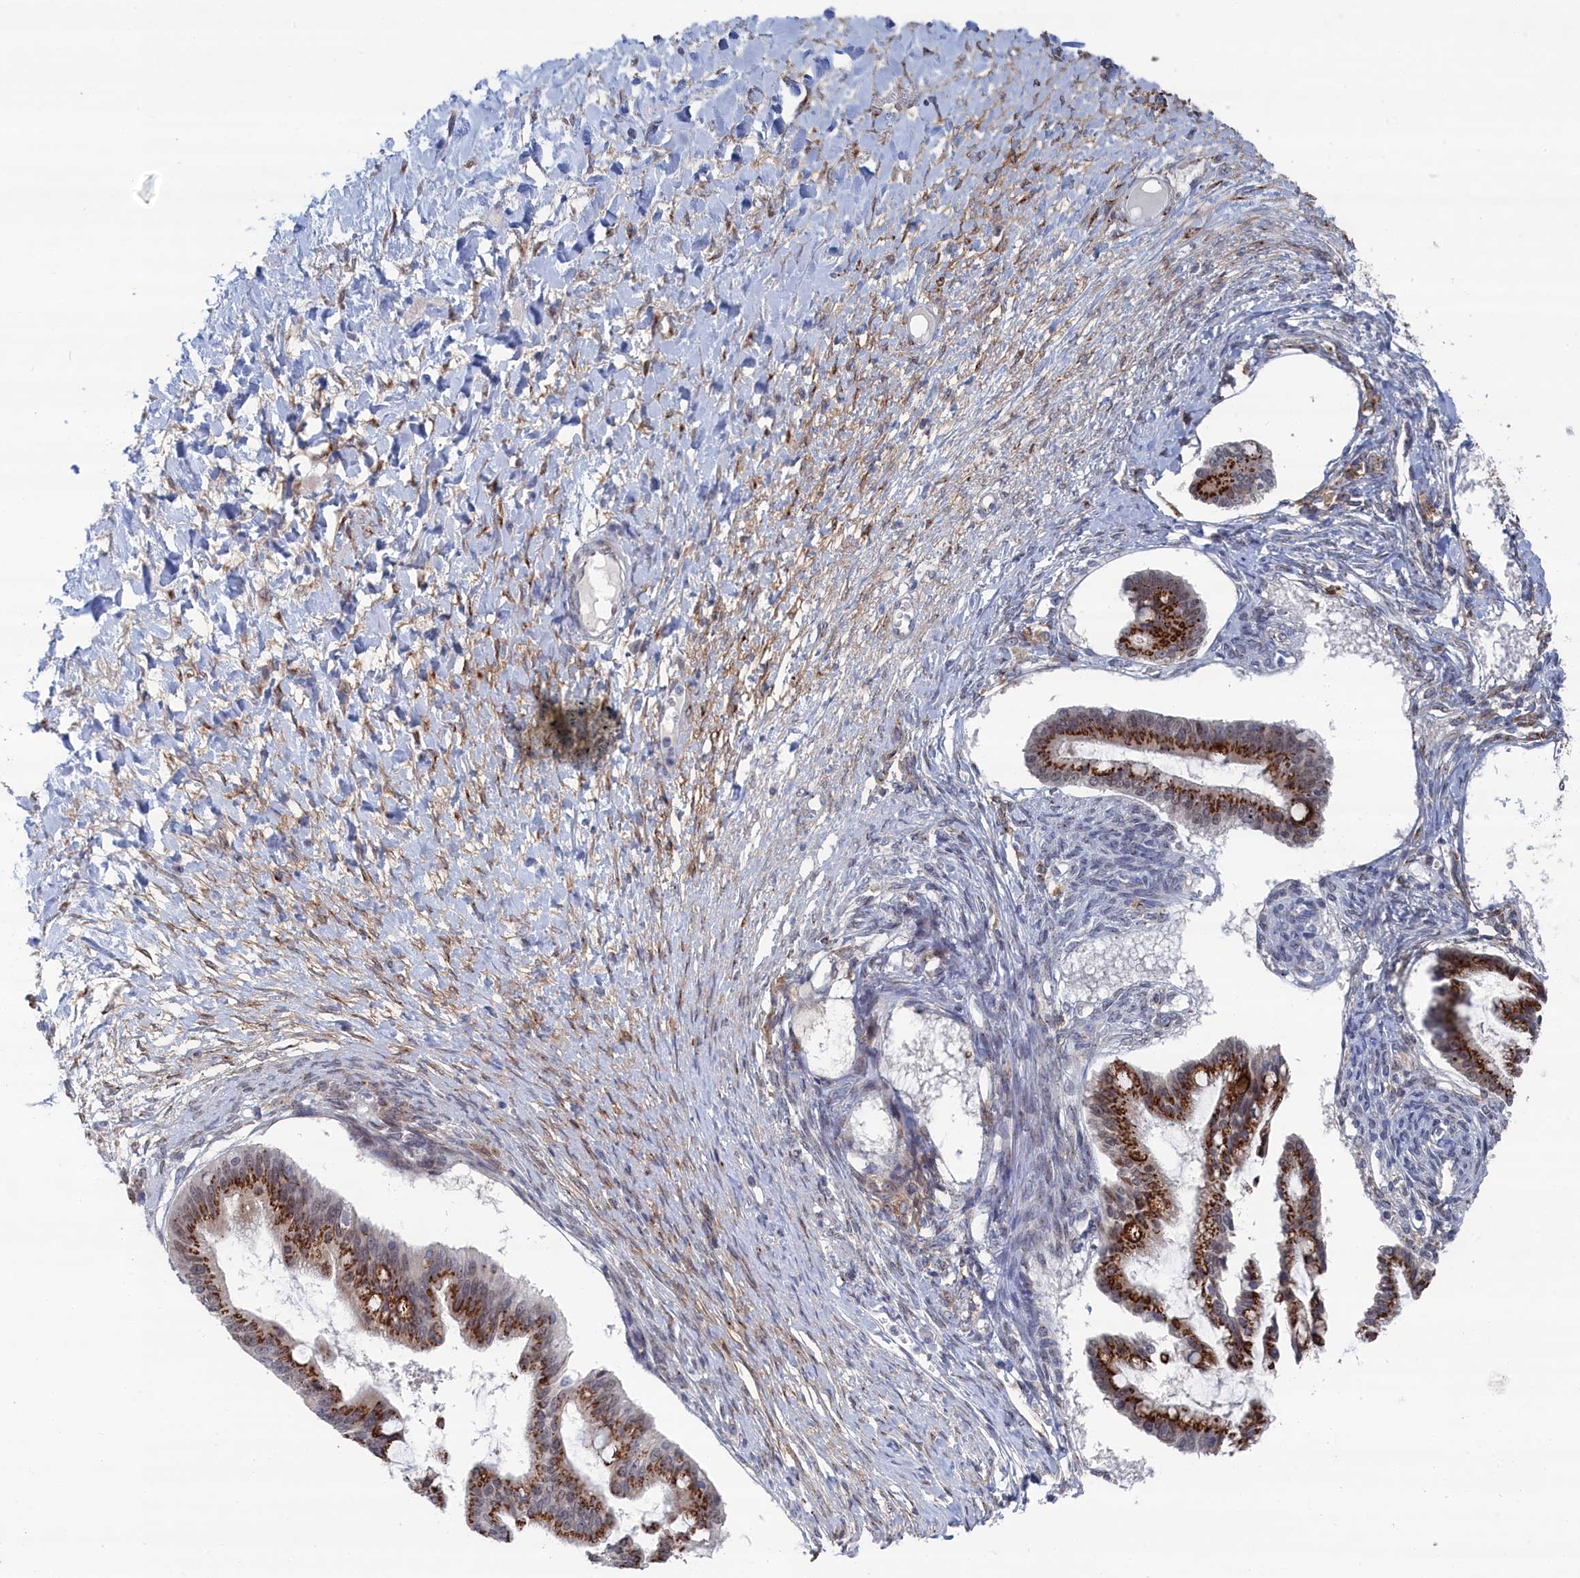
{"staining": {"intensity": "strong", "quantity": ">75%", "location": "cytoplasmic/membranous"}, "tissue": "ovarian cancer", "cell_type": "Tumor cells", "image_type": "cancer", "snomed": [{"axis": "morphology", "description": "Cystadenocarcinoma, mucinous, NOS"}, {"axis": "topography", "description": "Ovary"}], "caption": "A brown stain labels strong cytoplasmic/membranous positivity of a protein in ovarian mucinous cystadenocarcinoma tumor cells.", "gene": "IRX1", "patient": {"sex": "female", "age": 73}}